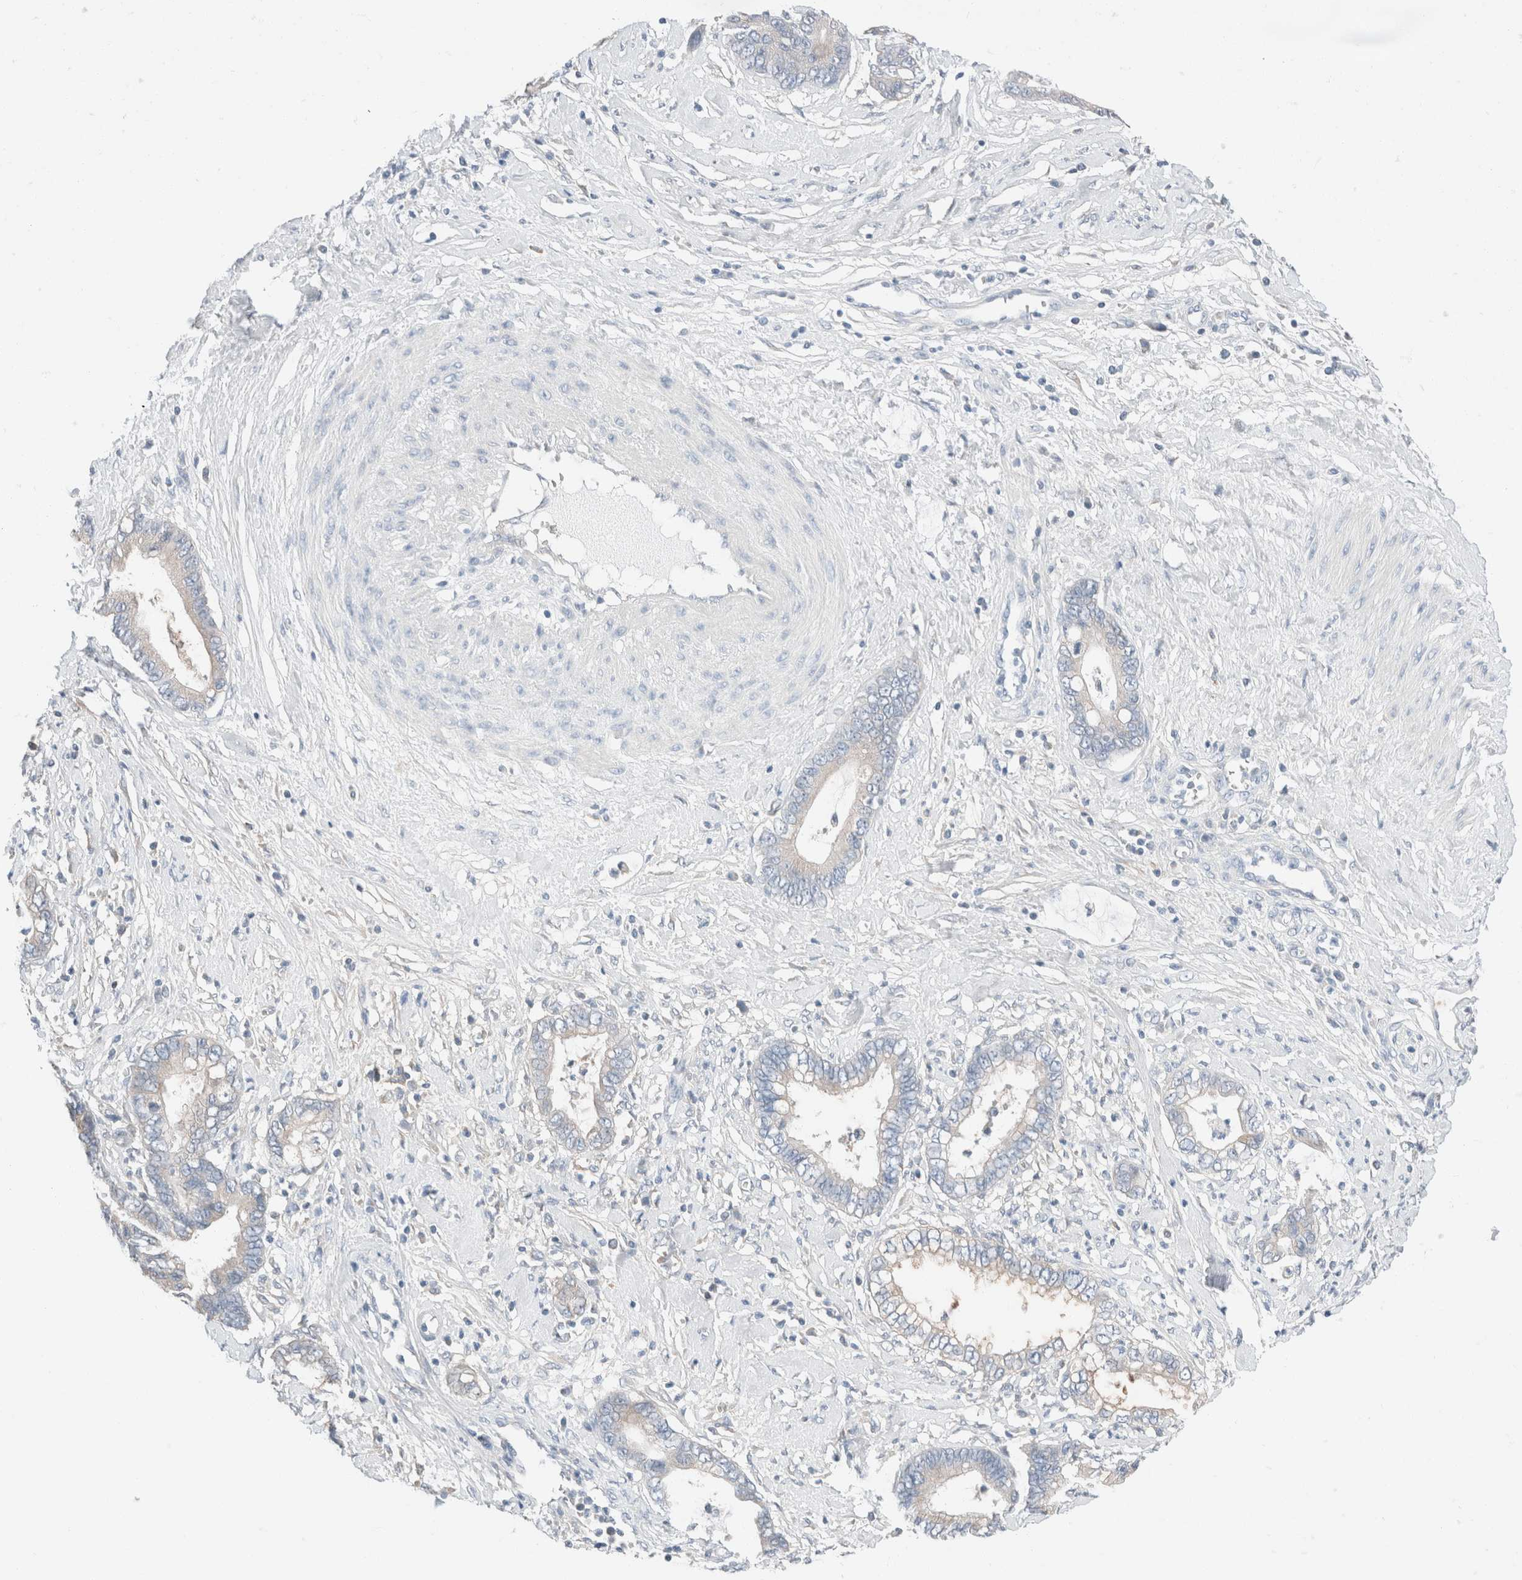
{"staining": {"intensity": "negative", "quantity": "none", "location": "none"}, "tissue": "cervical cancer", "cell_type": "Tumor cells", "image_type": "cancer", "snomed": [{"axis": "morphology", "description": "Adenocarcinoma, NOS"}, {"axis": "topography", "description": "Cervix"}], "caption": "An IHC histopathology image of cervical cancer is shown. There is no staining in tumor cells of cervical cancer.", "gene": "PCM1", "patient": {"sex": "female", "age": 44}}